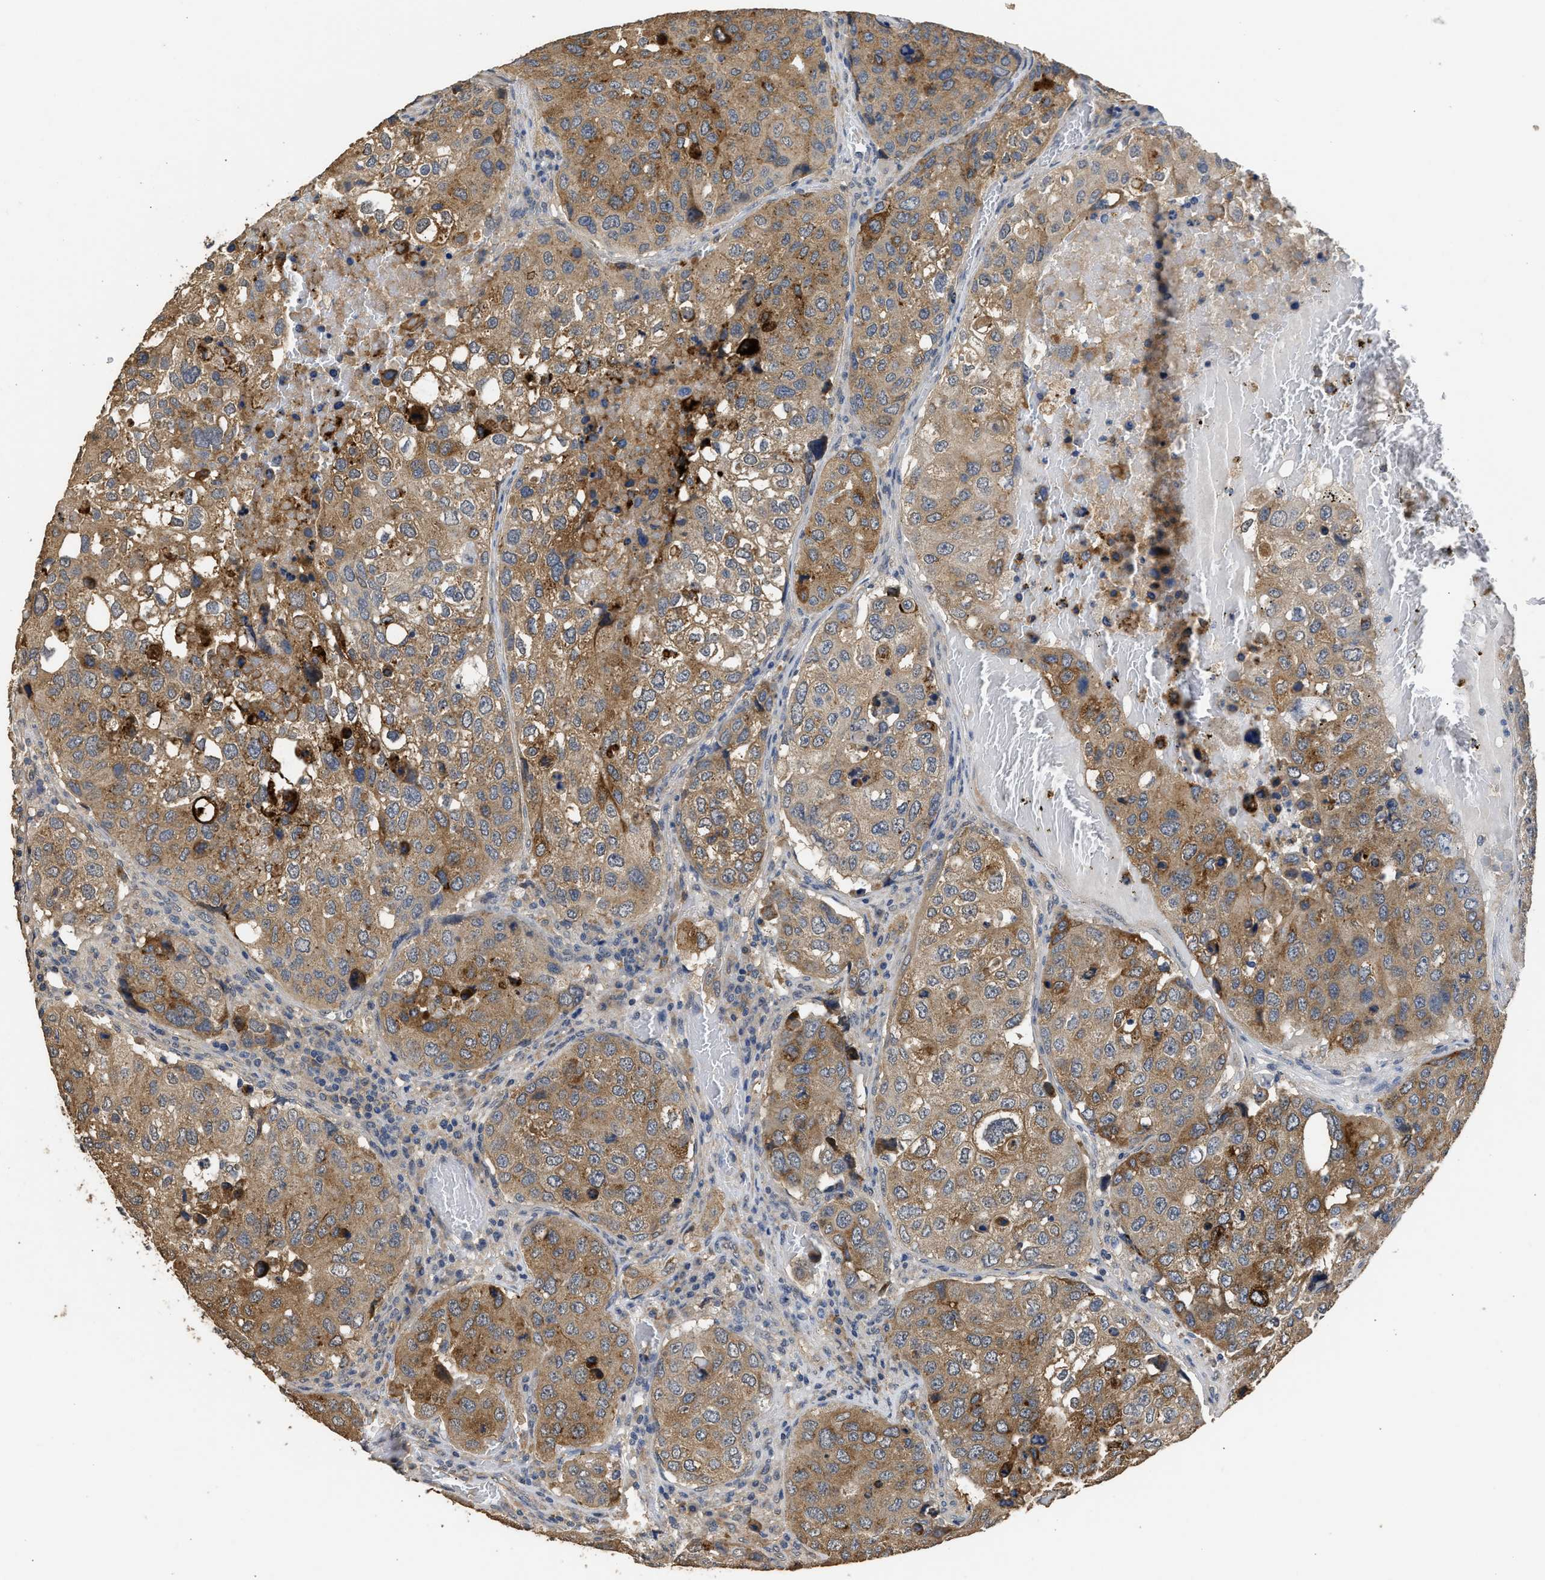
{"staining": {"intensity": "moderate", "quantity": ">75%", "location": "cytoplasmic/membranous"}, "tissue": "urothelial cancer", "cell_type": "Tumor cells", "image_type": "cancer", "snomed": [{"axis": "morphology", "description": "Urothelial carcinoma, High grade"}, {"axis": "topography", "description": "Lymph node"}, {"axis": "topography", "description": "Urinary bladder"}], "caption": "Urothelial carcinoma (high-grade) stained with immunohistochemistry (IHC) shows moderate cytoplasmic/membranous expression in approximately >75% of tumor cells. (Stains: DAB (3,3'-diaminobenzidine) in brown, nuclei in blue, Microscopy: brightfield microscopy at high magnification).", "gene": "SPINT2", "patient": {"sex": "male", "age": 51}}